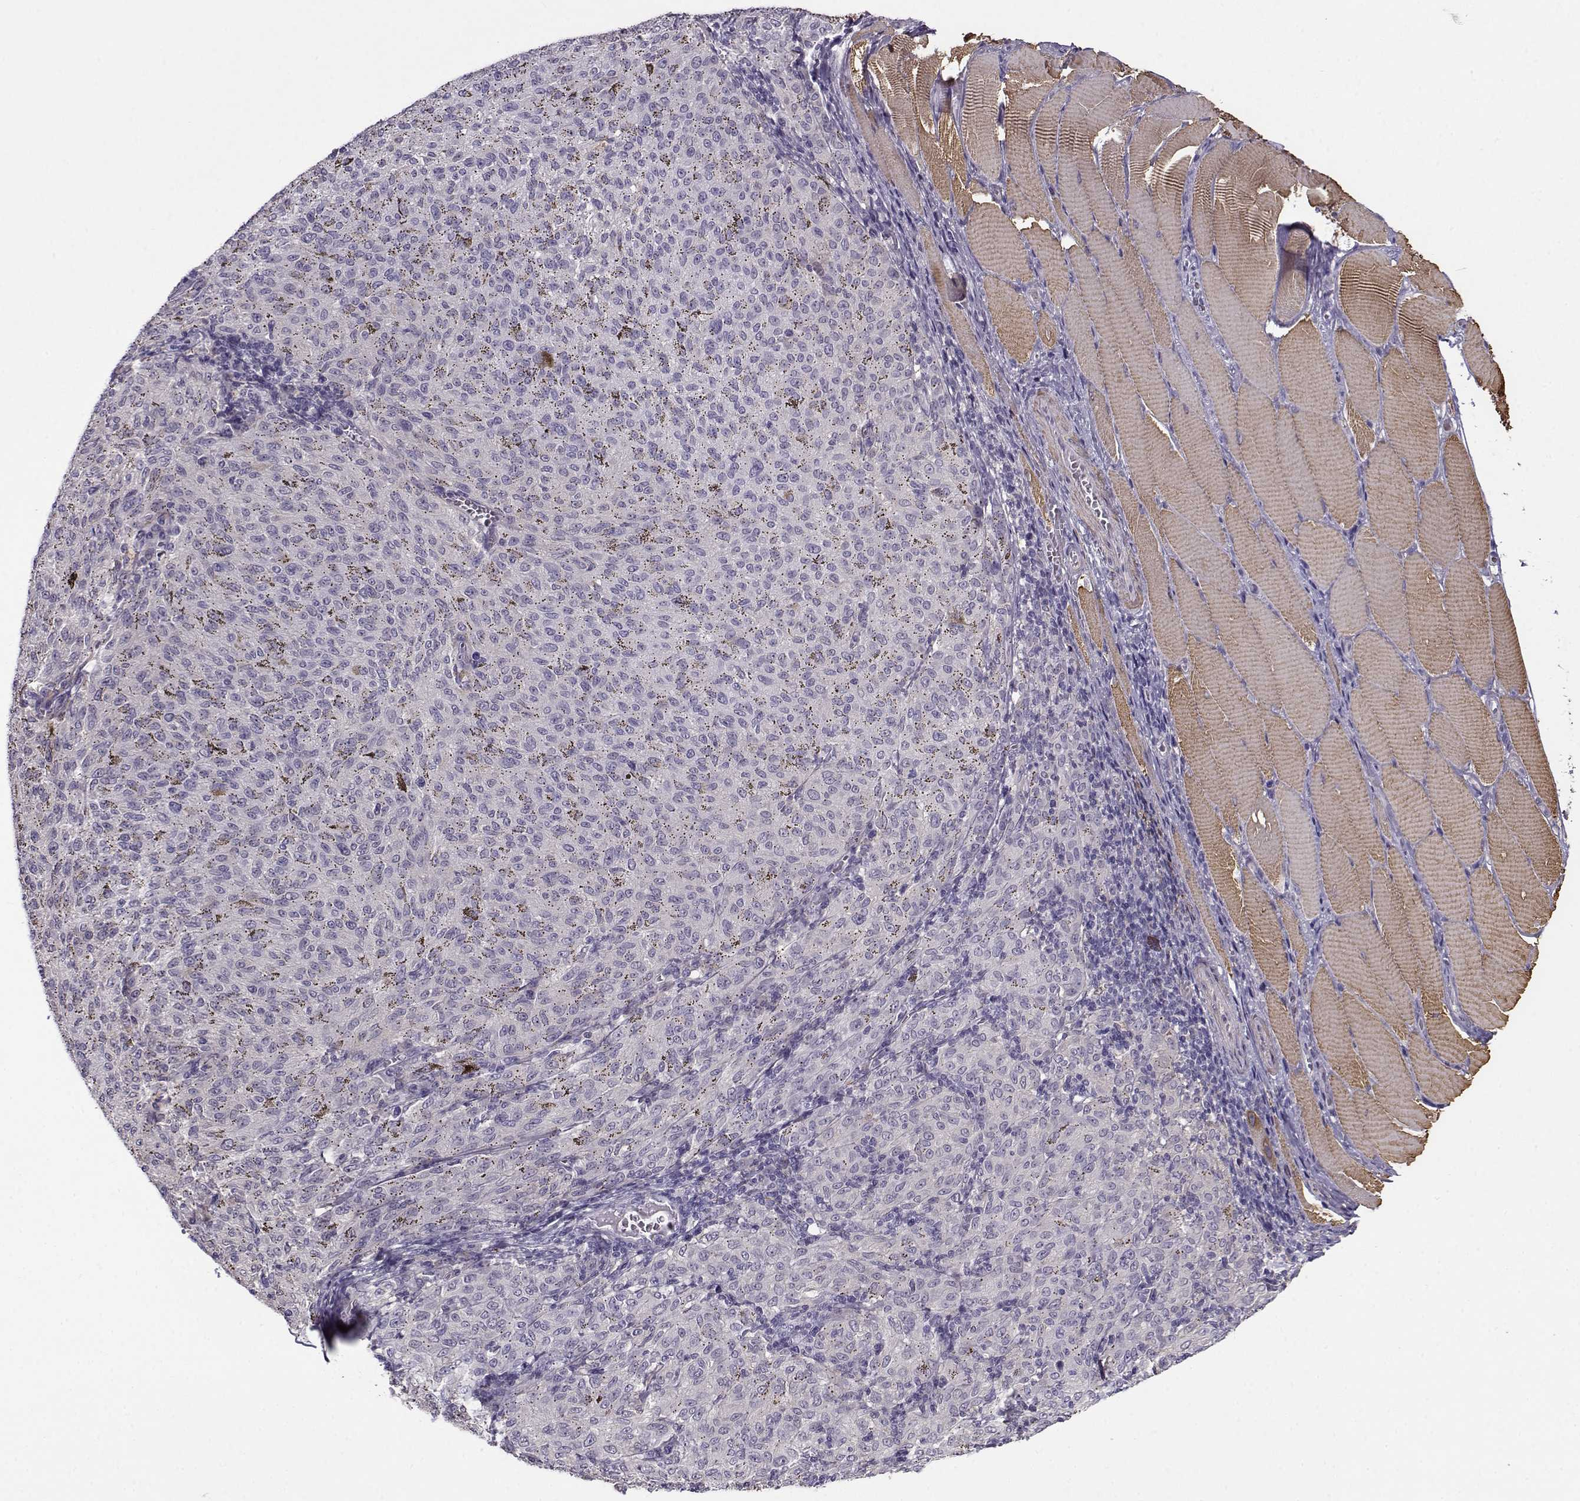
{"staining": {"intensity": "negative", "quantity": "none", "location": "none"}, "tissue": "melanoma", "cell_type": "Tumor cells", "image_type": "cancer", "snomed": [{"axis": "morphology", "description": "Malignant melanoma, NOS"}, {"axis": "topography", "description": "Skin"}], "caption": "This is an immunohistochemistry (IHC) histopathology image of human malignant melanoma. There is no staining in tumor cells.", "gene": "UCP3", "patient": {"sex": "female", "age": 72}}